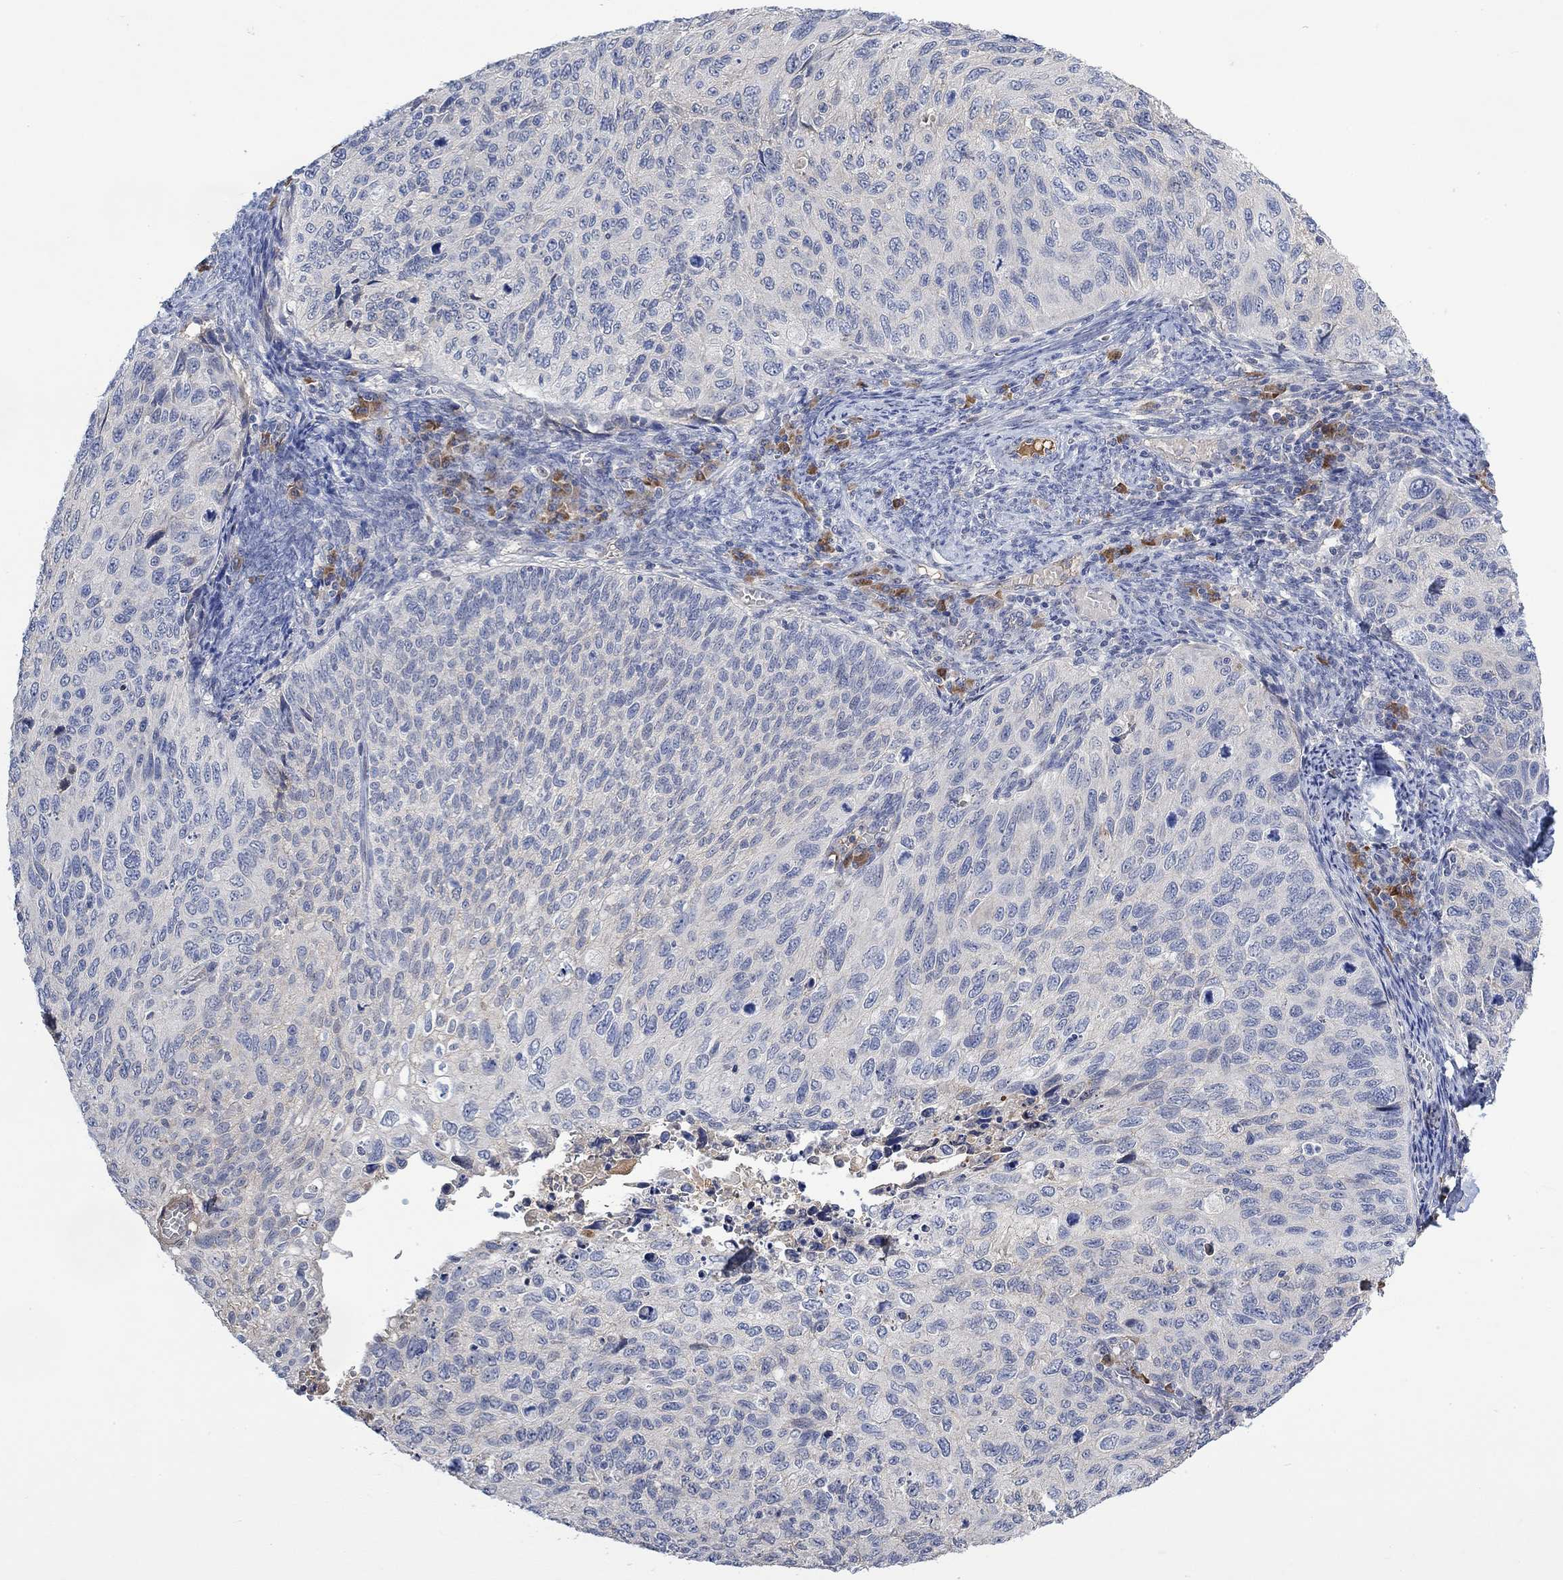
{"staining": {"intensity": "negative", "quantity": "none", "location": "none"}, "tissue": "cervical cancer", "cell_type": "Tumor cells", "image_type": "cancer", "snomed": [{"axis": "morphology", "description": "Squamous cell carcinoma, NOS"}, {"axis": "topography", "description": "Cervix"}], "caption": "A high-resolution photomicrograph shows immunohistochemistry (IHC) staining of squamous cell carcinoma (cervical), which shows no significant positivity in tumor cells.", "gene": "MSTN", "patient": {"sex": "female", "age": 70}}